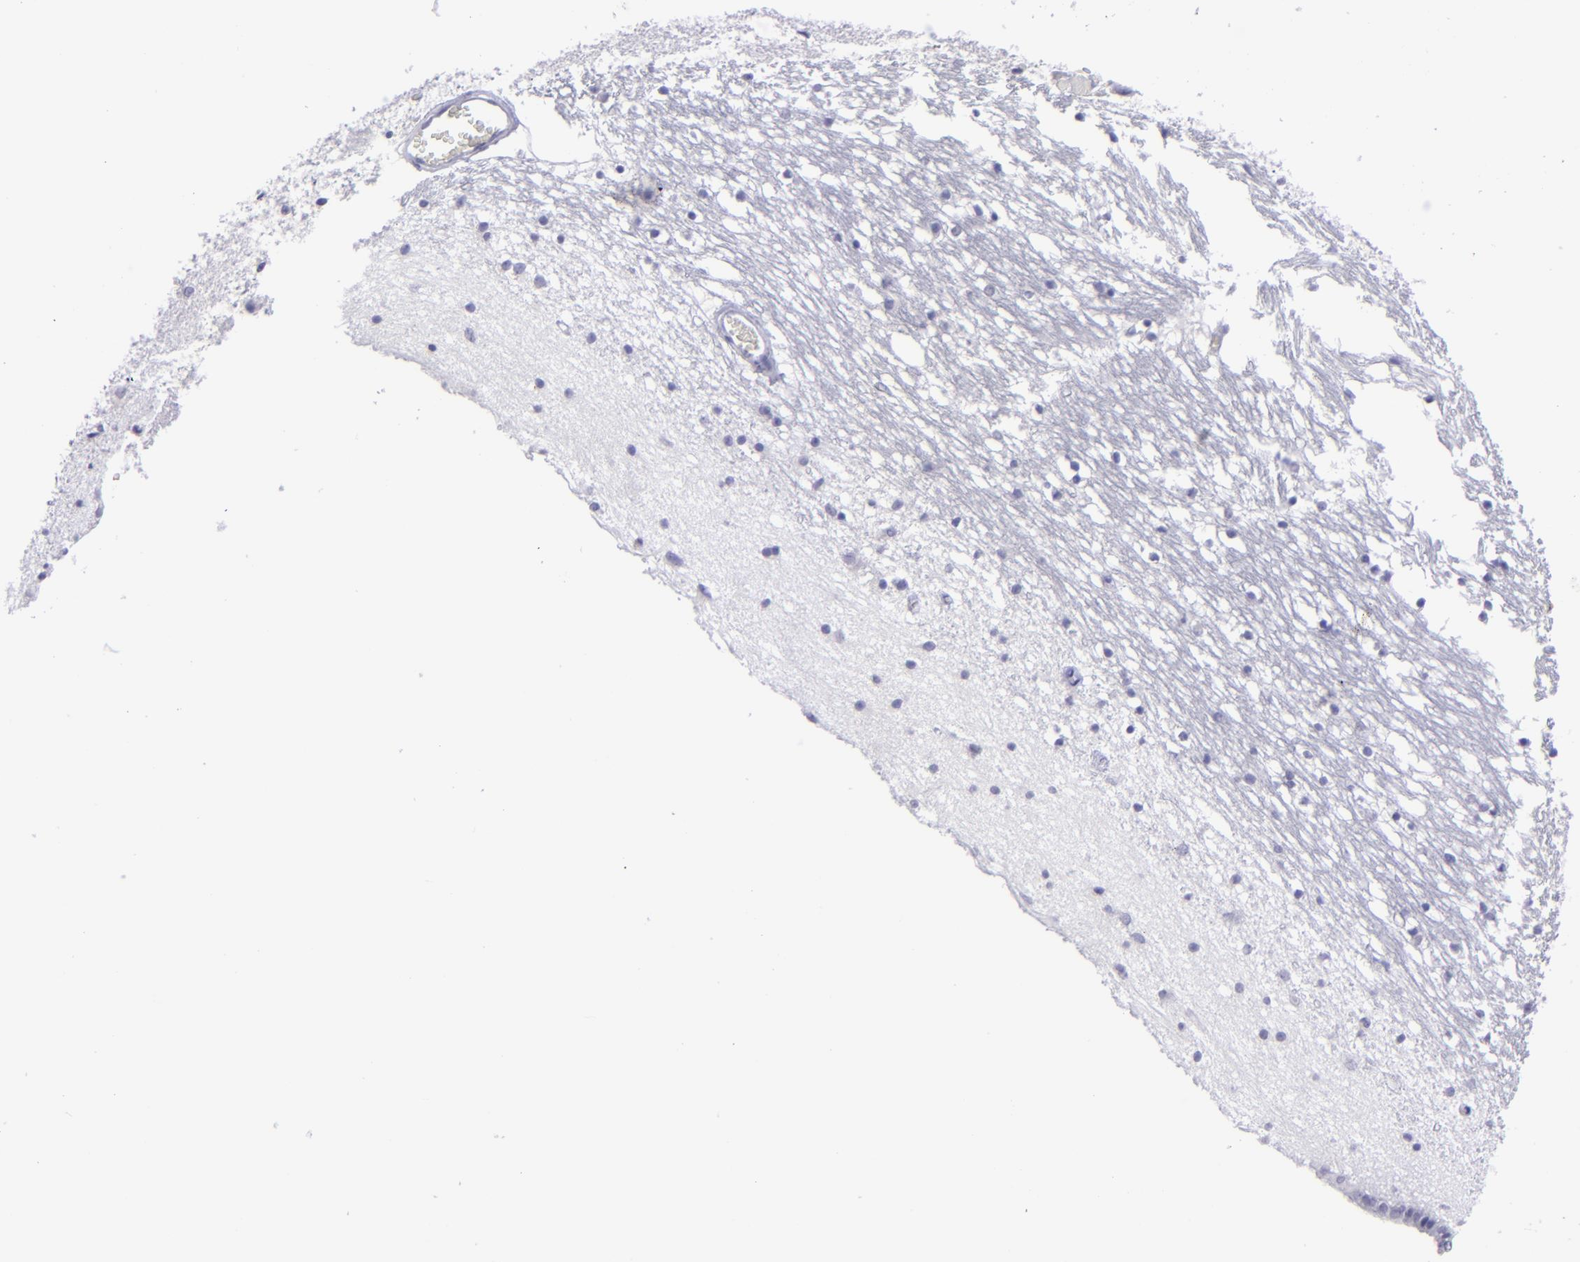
{"staining": {"intensity": "negative", "quantity": "none", "location": "none"}, "tissue": "caudate", "cell_type": "Glial cells", "image_type": "normal", "snomed": [{"axis": "morphology", "description": "Normal tissue, NOS"}, {"axis": "topography", "description": "Lateral ventricle wall"}], "caption": "This is a histopathology image of immunohistochemistry (IHC) staining of unremarkable caudate, which shows no positivity in glial cells.", "gene": "POU2F2", "patient": {"sex": "male", "age": 45}}